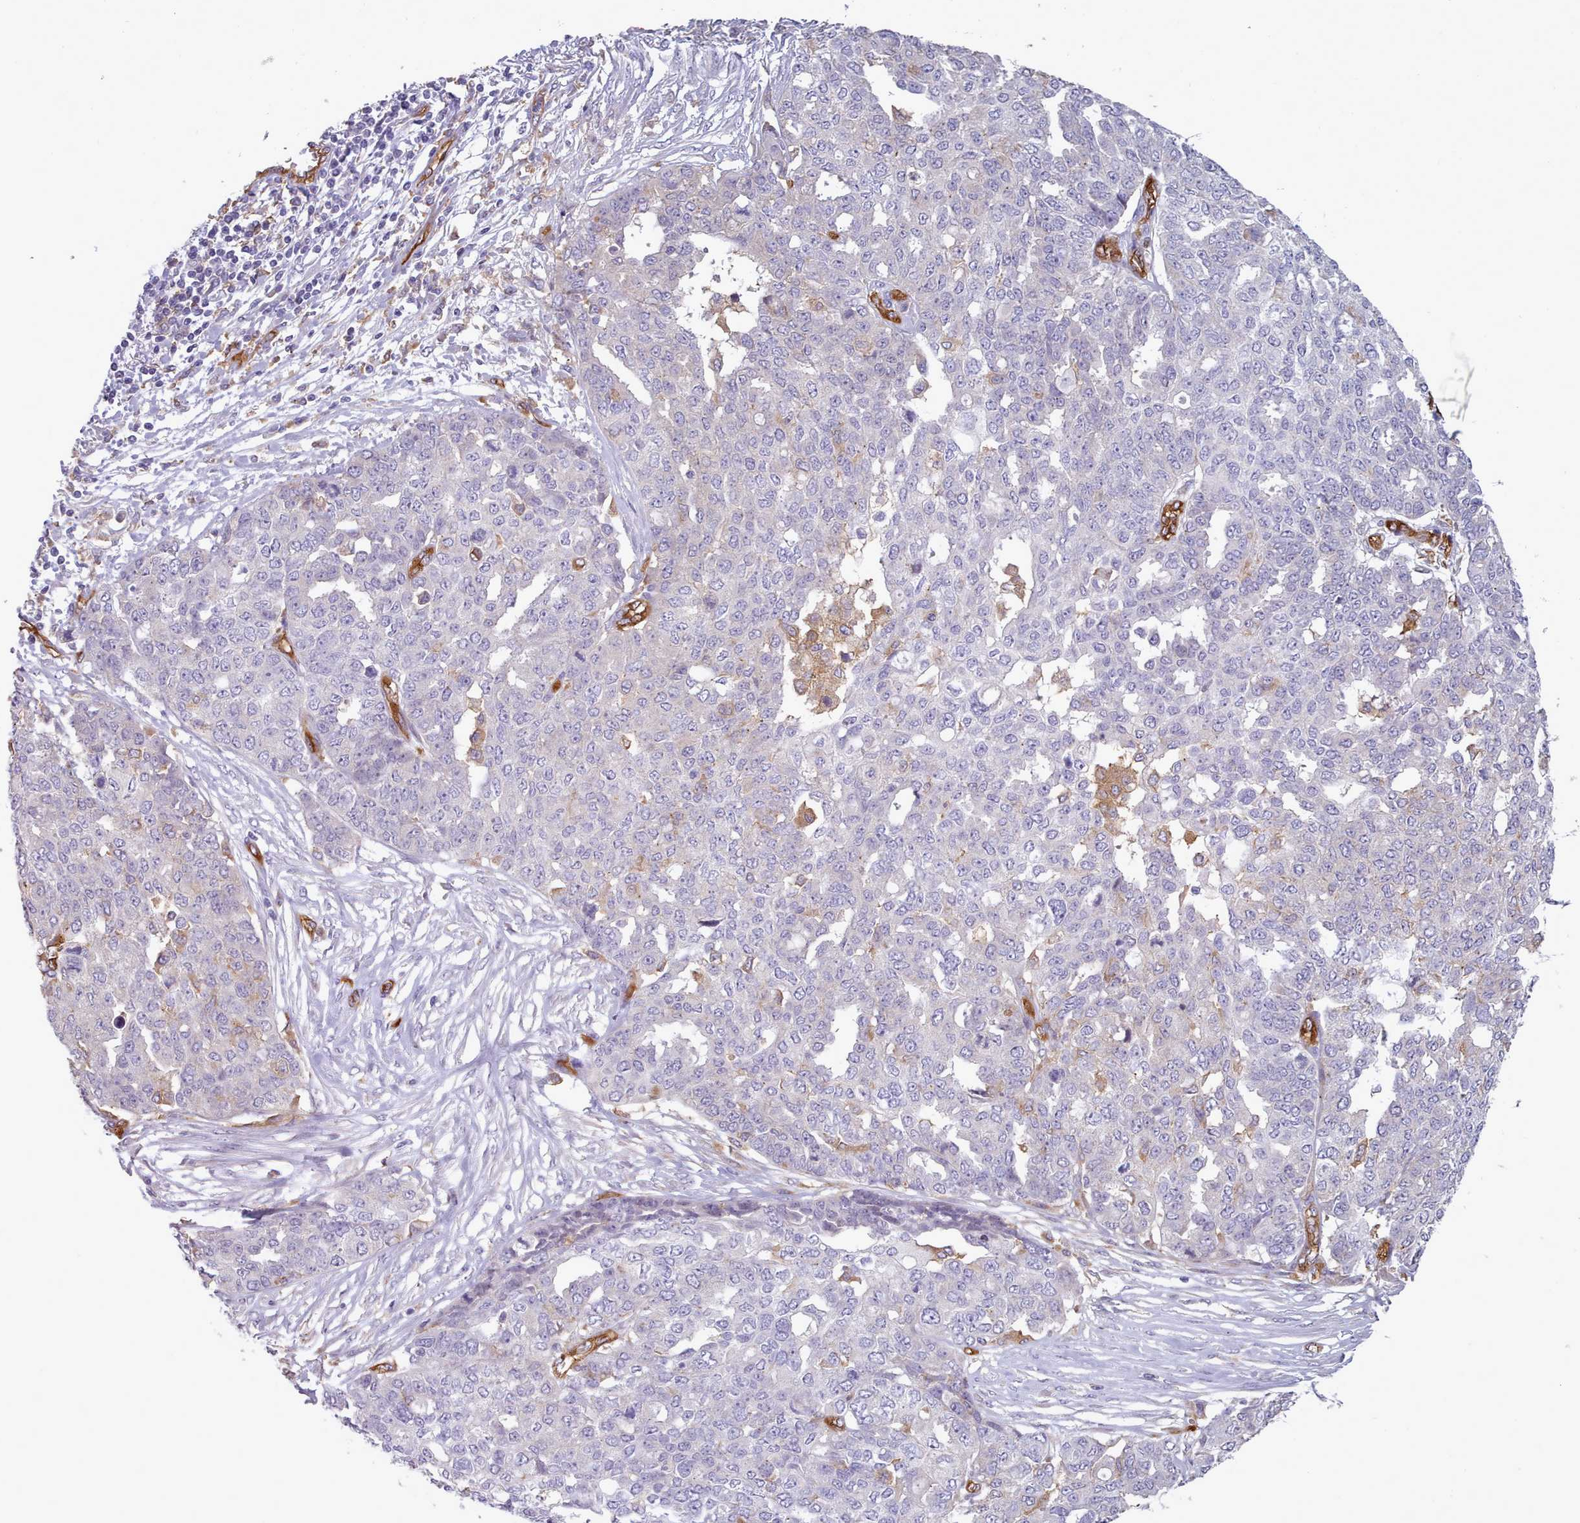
{"staining": {"intensity": "weak", "quantity": "<25%", "location": "cytoplasmic/membranous"}, "tissue": "ovarian cancer", "cell_type": "Tumor cells", "image_type": "cancer", "snomed": [{"axis": "morphology", "description": "Cystadenocarcinoma, serous, NOS"}, {"axis": "topography", "description": "Soft tissue"}, {"axis": "topography", "description": "Ovary"}], "caption": "An immunohistochemistry (IHC) histopathology image of ovarian serous cystadenocarcinoma is shown. There is no staining in tumor cells of ovarian serous cystadenocarcinoma.", "gene": "CD300LF", "patient": {"sex": "female", "age": 57}}